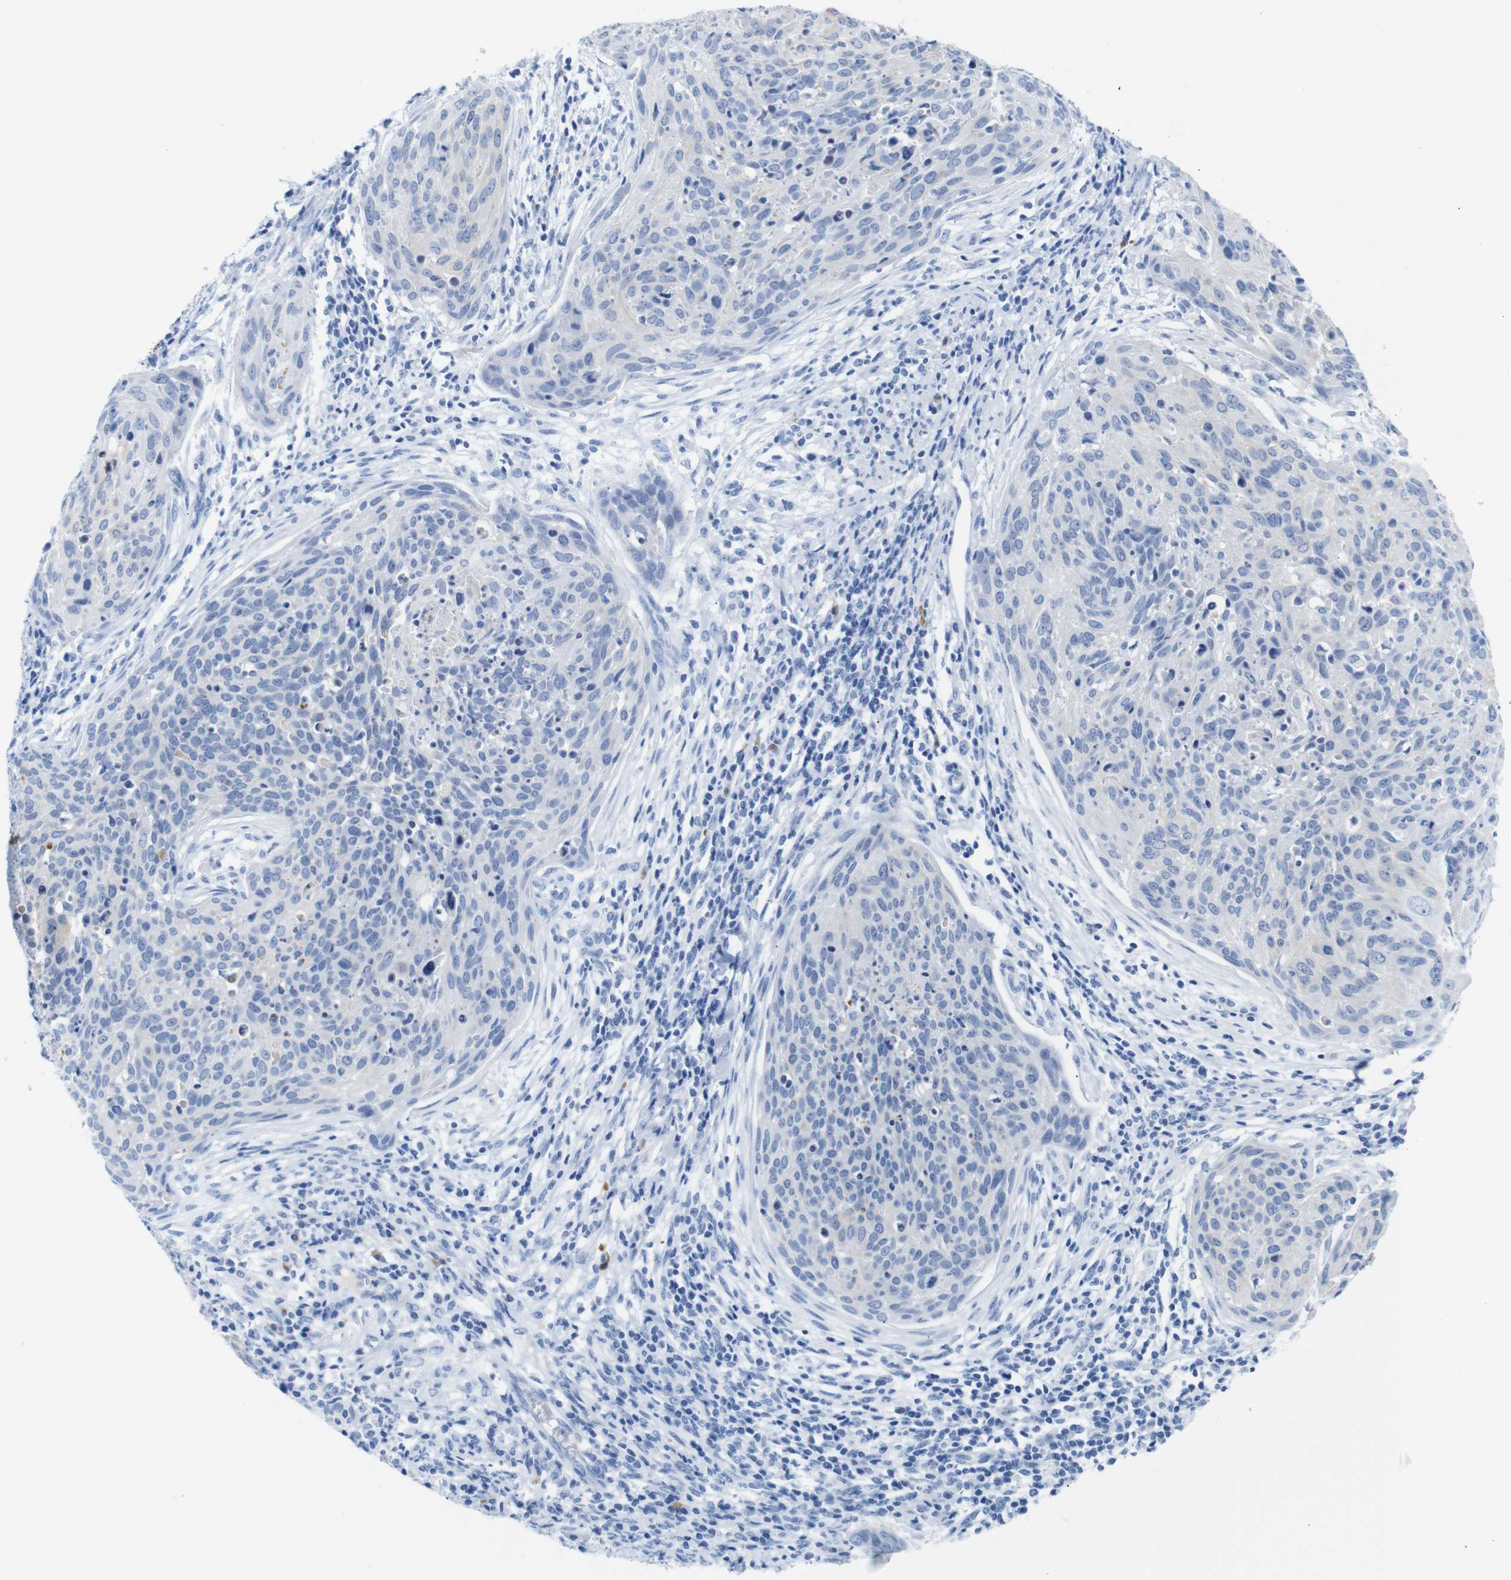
{"staining": {"intensity": "negative", "quantity": "none", "location": "none"}, "tissue": "cervical cancer", "cell_type": "Tumor cells", "image_type": "cancer", "snomed": [{"axis": "morphology", "description": "Squamous cell carcinoma, NOS"}, {"axis": "topography", "description": "Cervix"}], "caption": "An immunohistochemistry micrograph of squamous cell carcinoma (cervical) is shown. There is no staining in tumor cells of squamous cell carcinoma (cervical). The staining is performed using DAB brown chromogen with nuclei counter-stained in using hematoxylin.", "gene": "ERVMER34-1", "patient": {"sex": "female", "age": 38}}